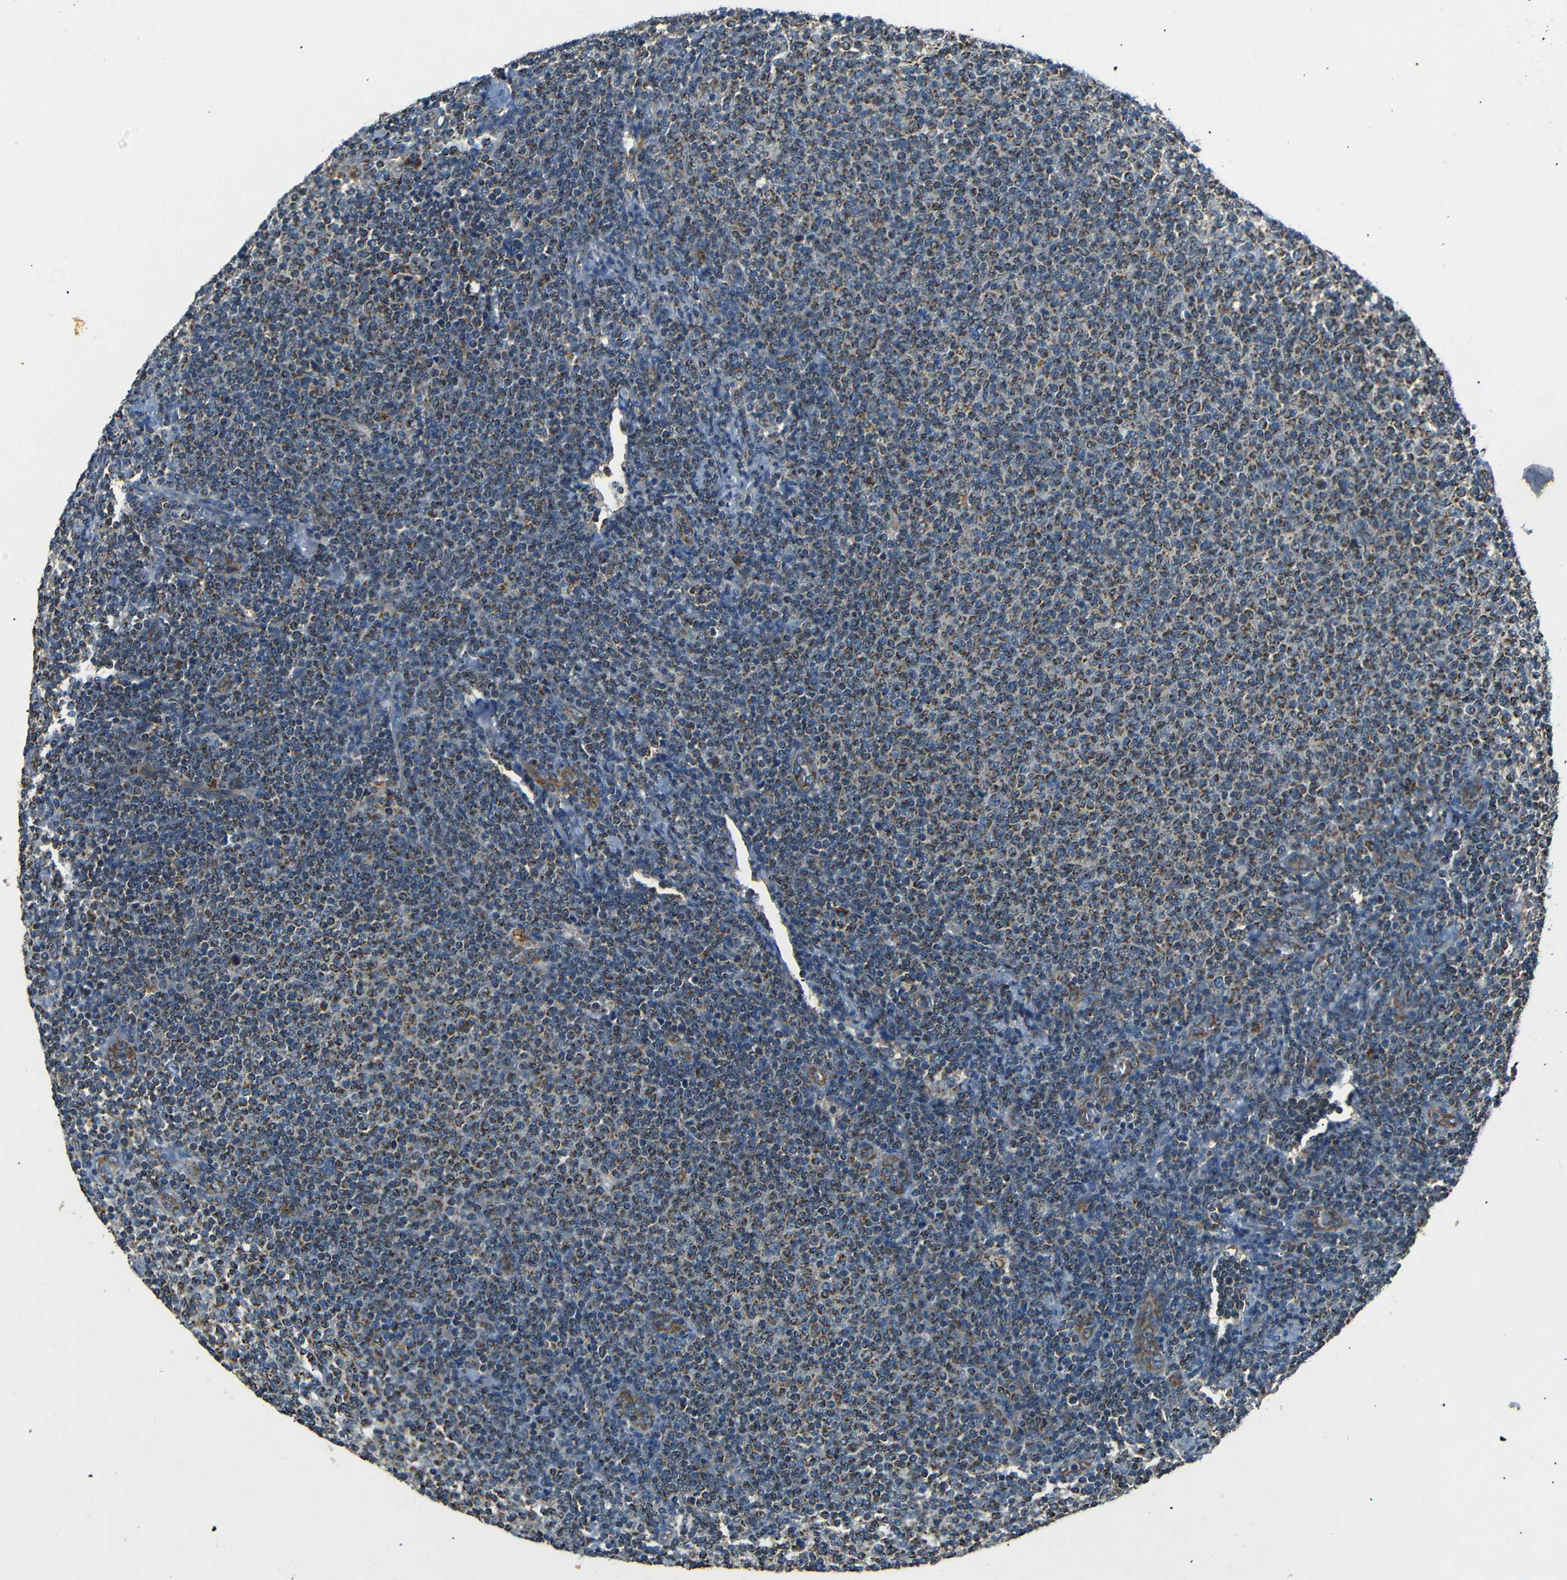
{"staining": {"intensity": "moderate", "quantity": "25%-75%", "location": "cytoplasmic/membranous"}, "tissue": "lymphoma", "cell_type": "Tumor cells", "image_type": "cancer", "snomed": [{"axis": "morphology", "description": "Malignant lymphoma, non-Hodgkin's type, Low grade"}, {"axis": "topography", "description": "Lymph node"}], "caption": "The micrograph demonstrates staining of lymphoma, revealing moderate cytoplasmic/membranous protein positivity (brown color) within tumor cells.", "gene": "NETO2", "patient": {"sex": "male", "age": 66}}